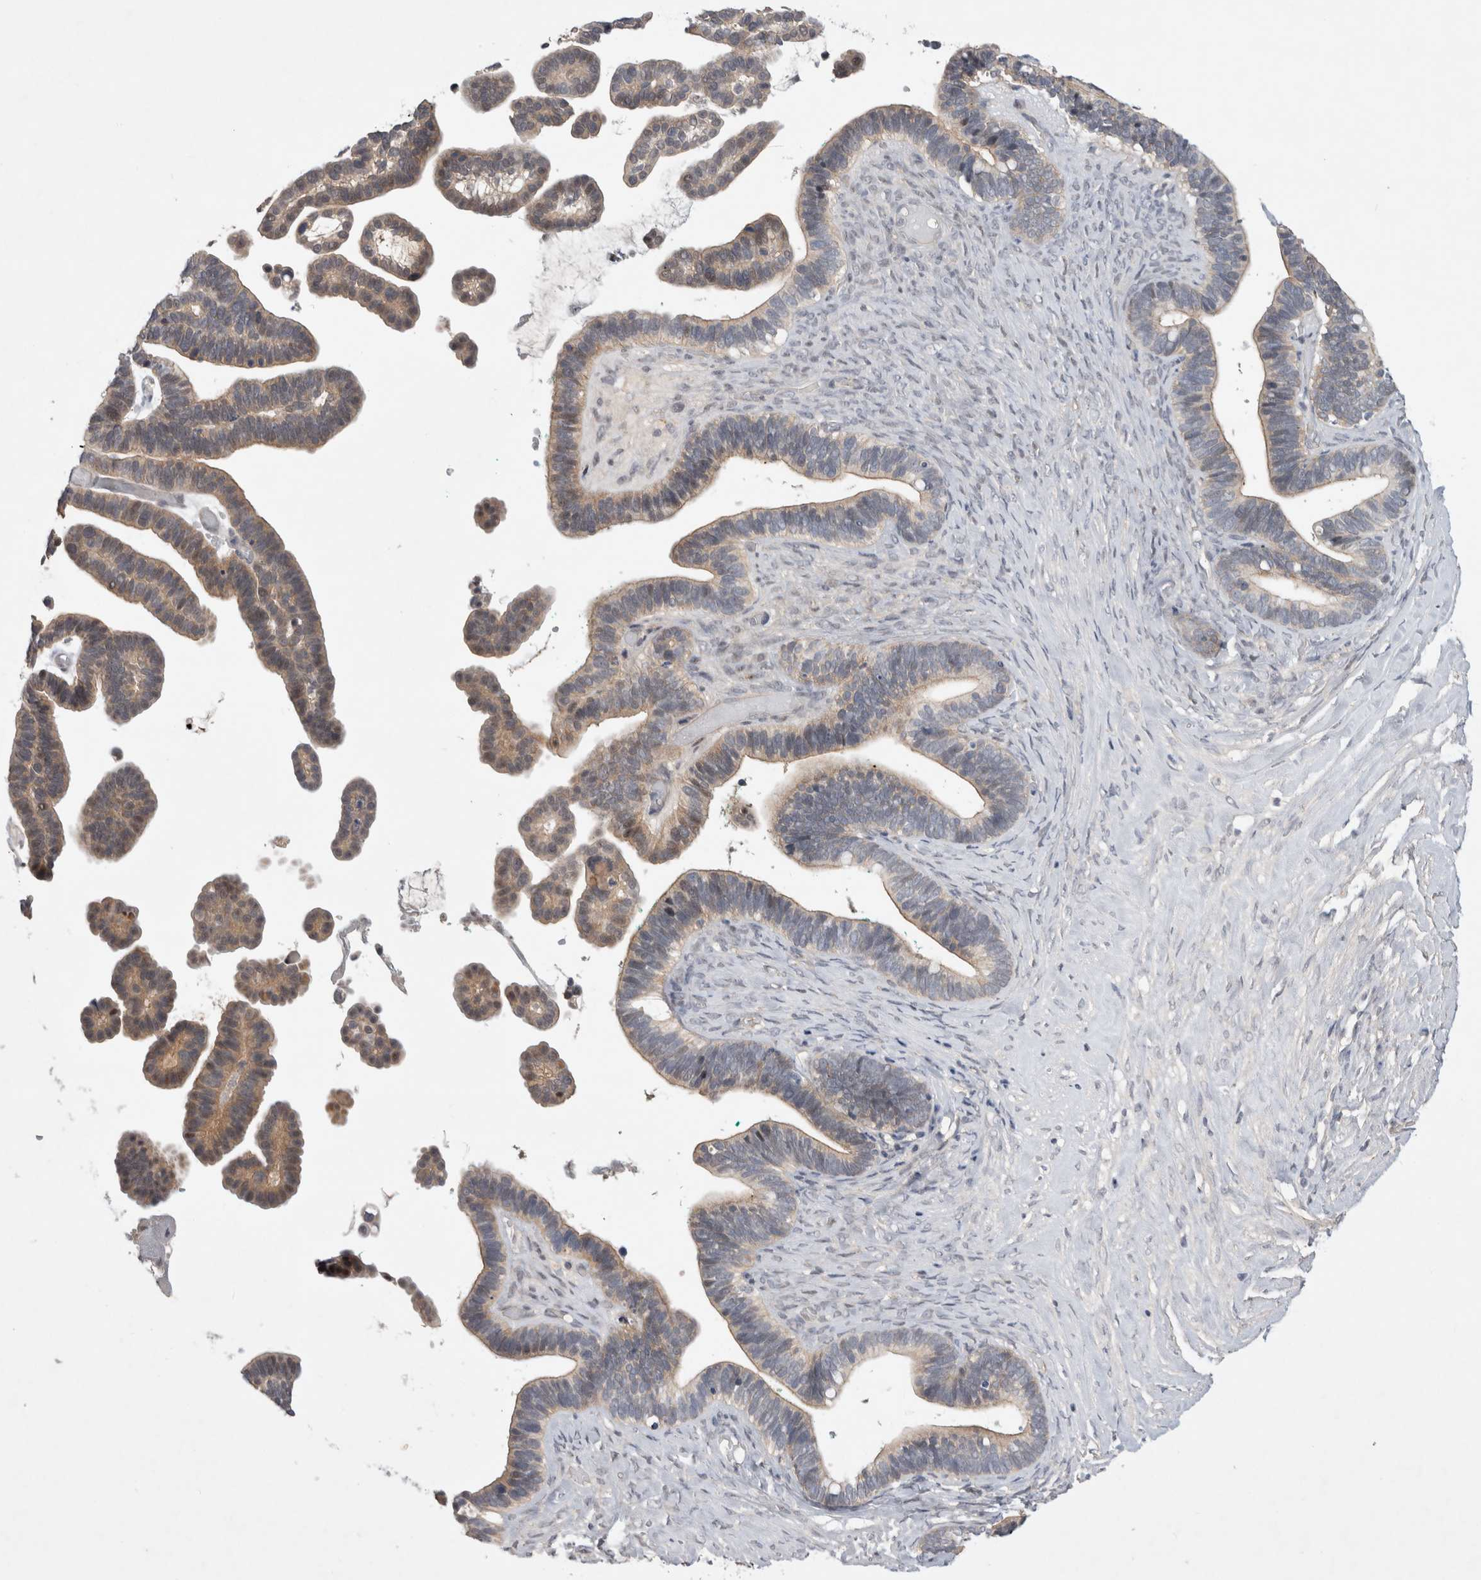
{"staining": {"intensity": "weak", "quantity": ">75%", "location": "cytoplasmic/membranous"}, "tissue": "ovarian cancer", "cell_type": "Tumor cells", "image_type": "cancer", "snomed": [{"axis": "morphology", "description": "Cystadenocarcinoma, serous, NOS"}, {"axis": "topography", "description": "Ovary"}], "caption": "This photomicrograph demonstrates ovarian cancer stained with immunohistochemistry (IHC) to label a protein in brown. The cytoplasmic/membranous of tumor cells show weak positivity for the protein. Nuclei are counter-stained blue.", "gene": "CERS3", "patient": {"sex": "female", "age": 56}}